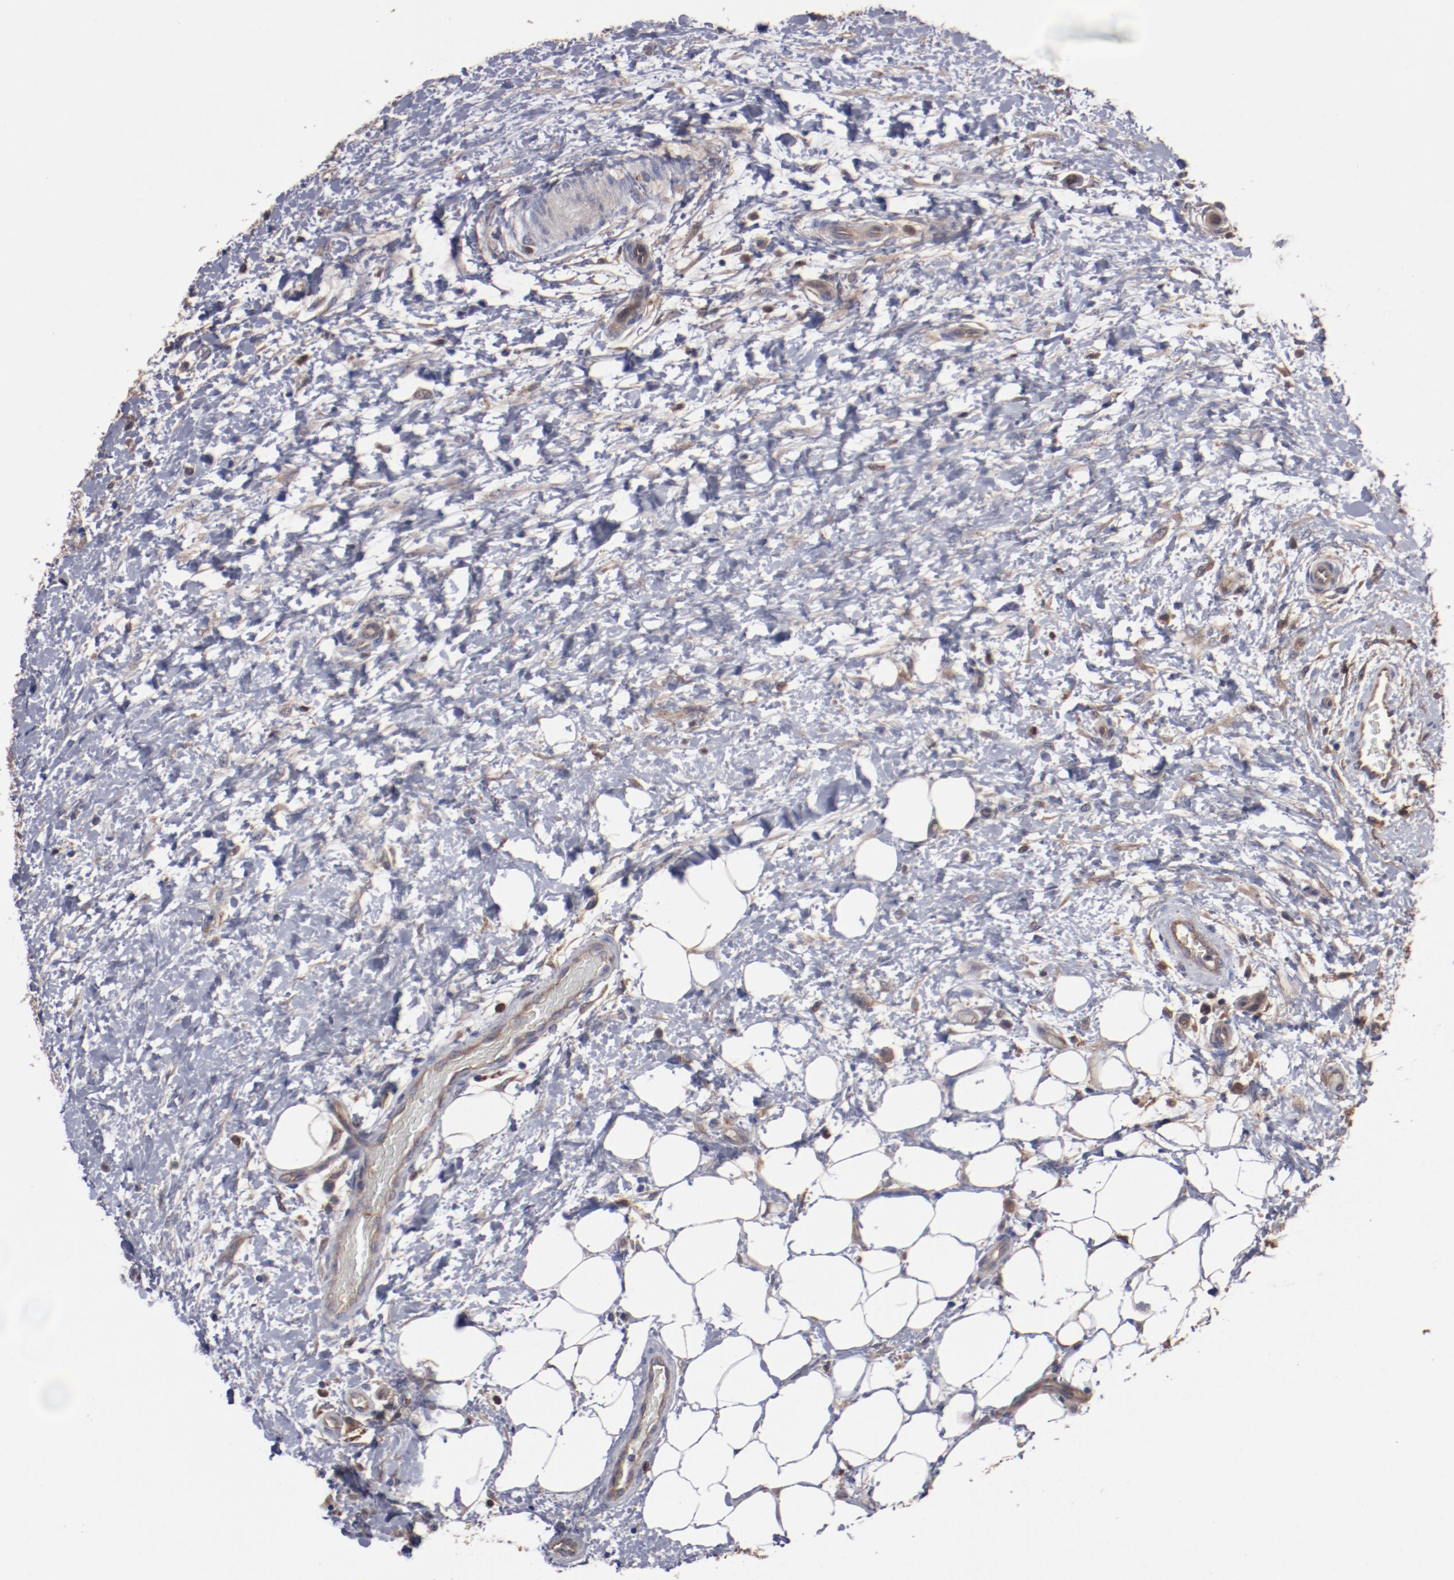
{"staining": {"intensity": "weak", "quantity": "<25%", "location": "cytoplasmic/membranous"}, "tissue": "lymphoma", "cell_type": "Tumor cells", "image_type": "cancer", "snomed": [{"axis": "morphology", "description": "Malignant lymphoma, non-Hodgkin's type, Low grade"}, {"axis": "topography", "description": "Lymph node"}], "caption": "Tumor cells are negative for brown protein staining in lymphoma. (Stains: DAB immunohistochemistry with hematoxylin counter stain, Microscopy: brightfield microscopy at high magnification).", "gene": "DNAAF2", "patient": {"sex": "female", "age": 76}}